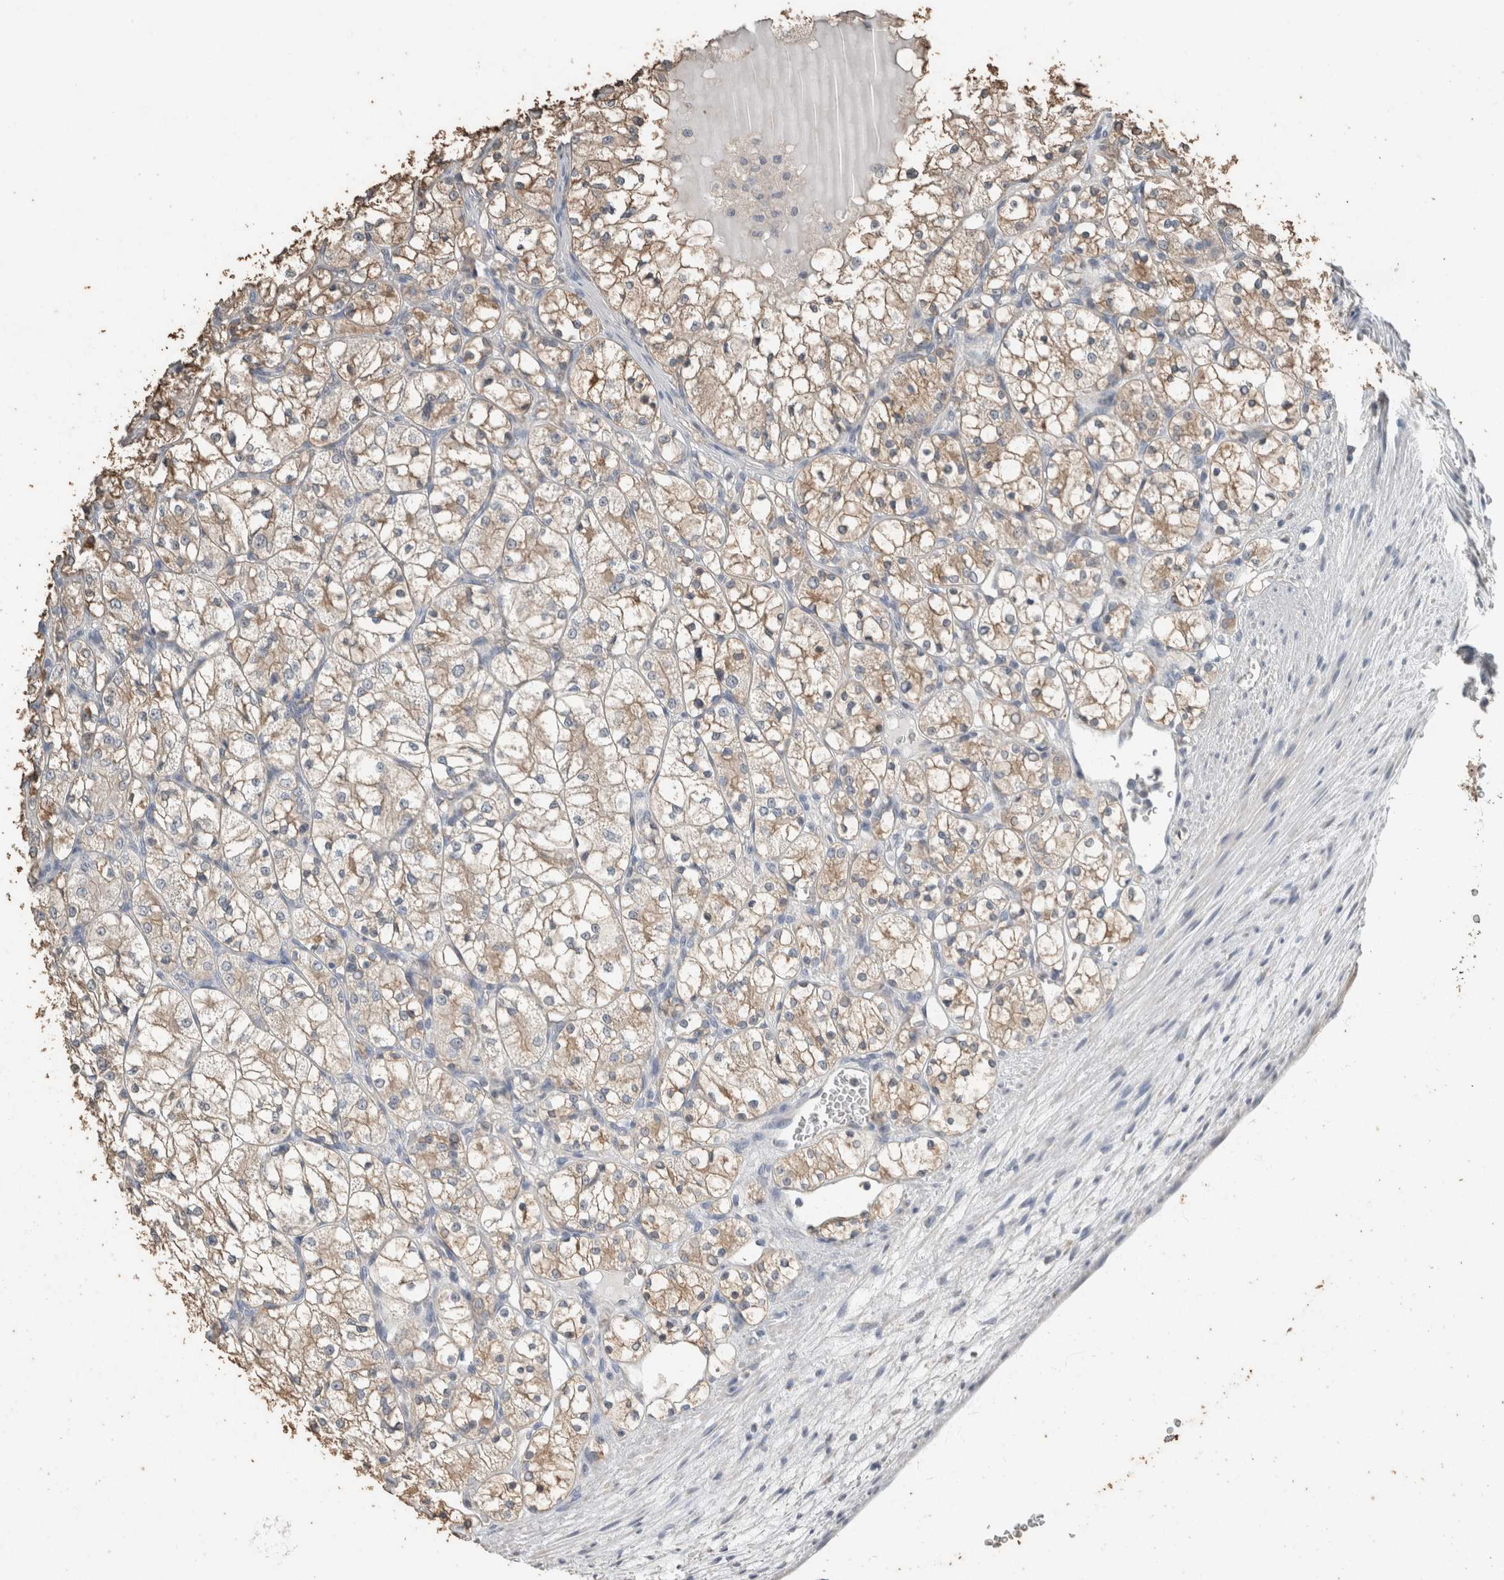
{"staining": {"intensity": "moderate", "quantity": ">75%", "location": "cytoplasmic/membranous"}, "tissue": "renal cancer", "cell_type": "Tumor cells", "image_type": "cancer", "snomed": [{"axis": "morphology", "description": "Adenocarcinoma, NOS"}, {"axis": "topography", "description": "Kidney"}], "caption": "This is a histology image of immunohistochemistry staining of renal adenocarcinoma, which shows moderate expression in the cytoplasmic/membranous of tumor cells.", "gene": "ACVR2B", "patient": {"sex": "female", "age": 69}}